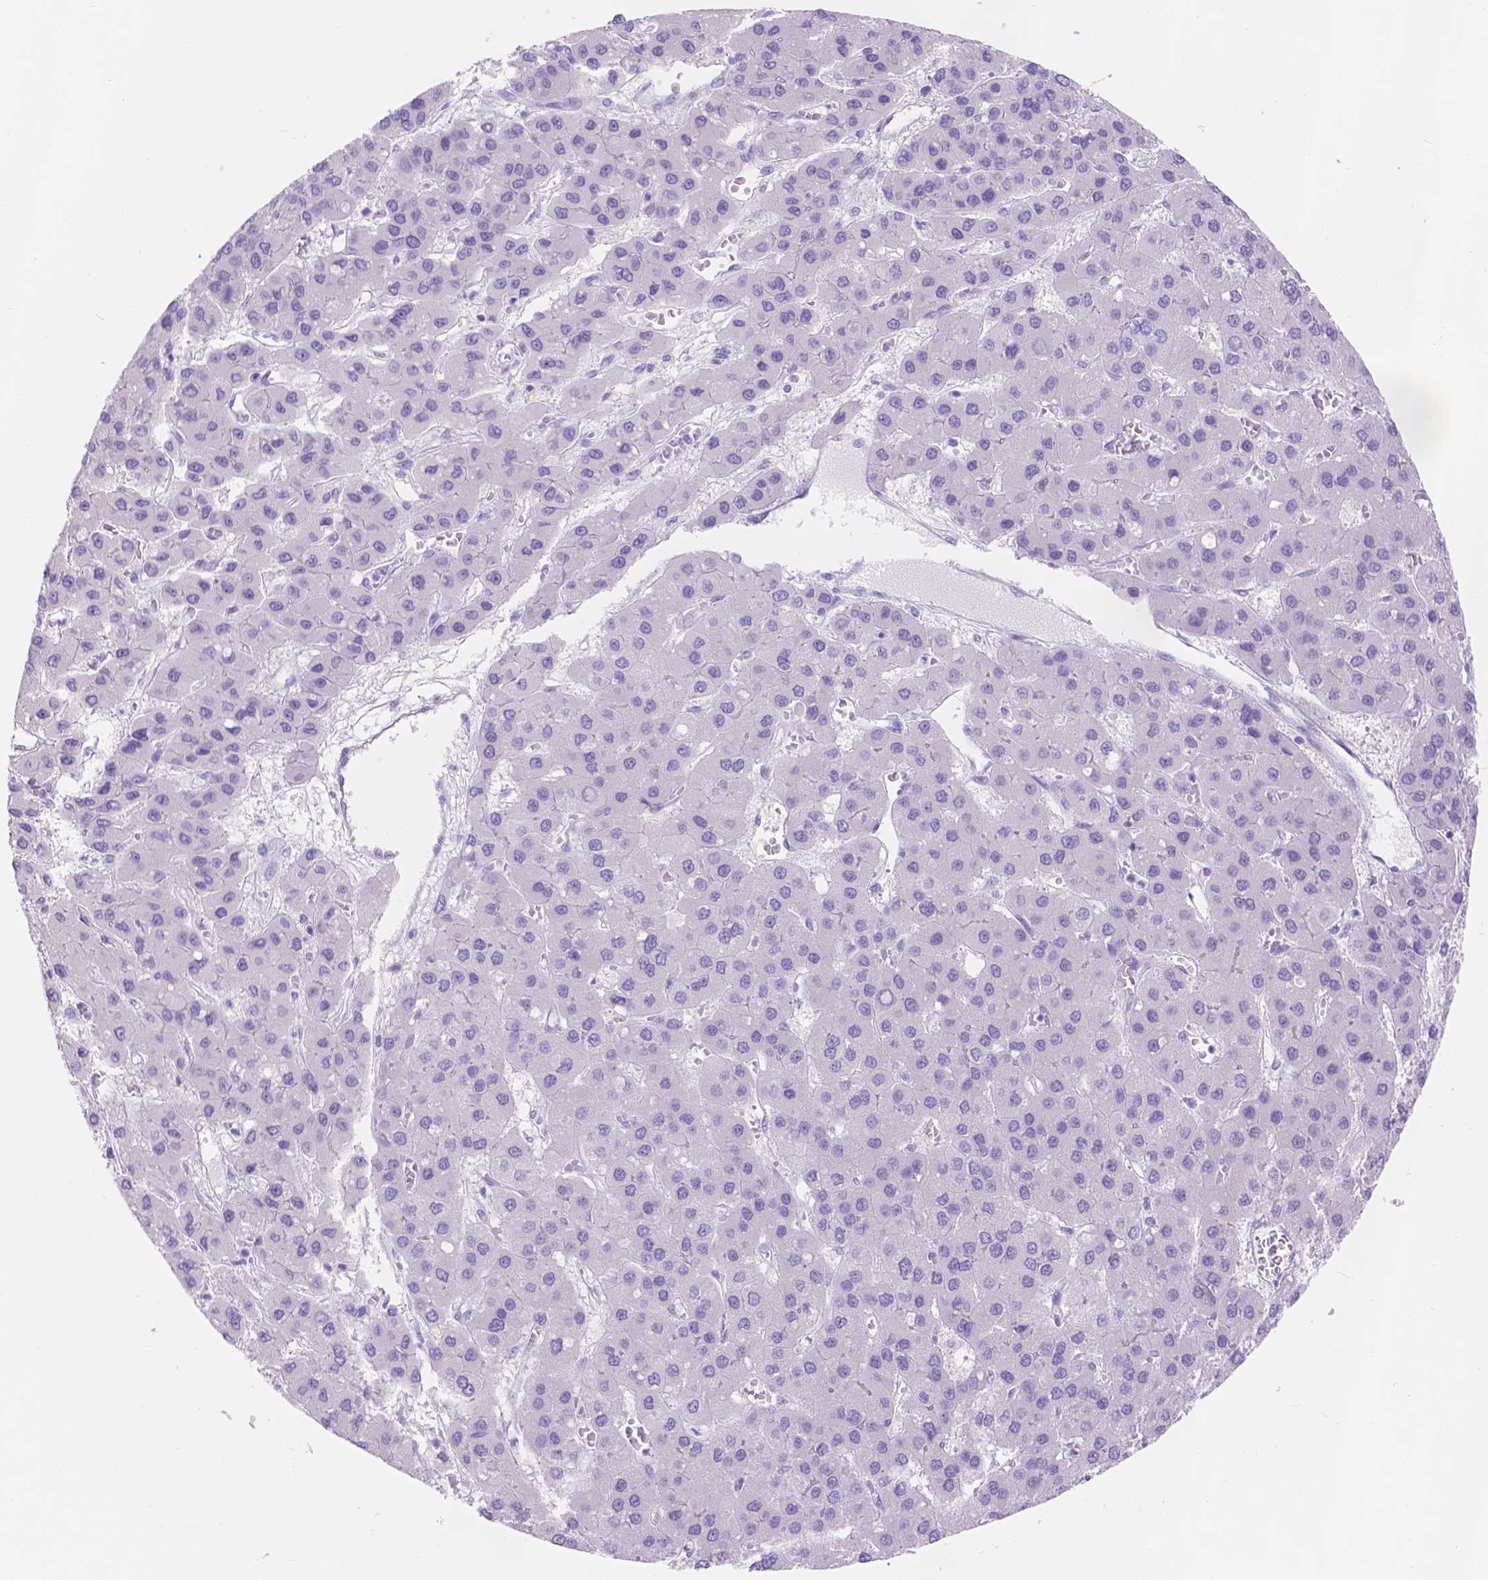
{"staining": {"intensity": "negative", "quantity": "none", "location": "none"}, "tissue": "liver cancer", "cell_type": "Tumor cells", "image_type": "cancer", "snomed": [{"axis": "morphology", "description": "Carcinoma, Hepatocellular, NOS"}, {"axis": "topography", "description": "Liver"}], "caption": "Immunohistochemistry of liver cancer shows no staining in tumor cells. Nuclei are stained in blue.", "gene": "DCC", "patient": {"sex": "female", "age": 41}}